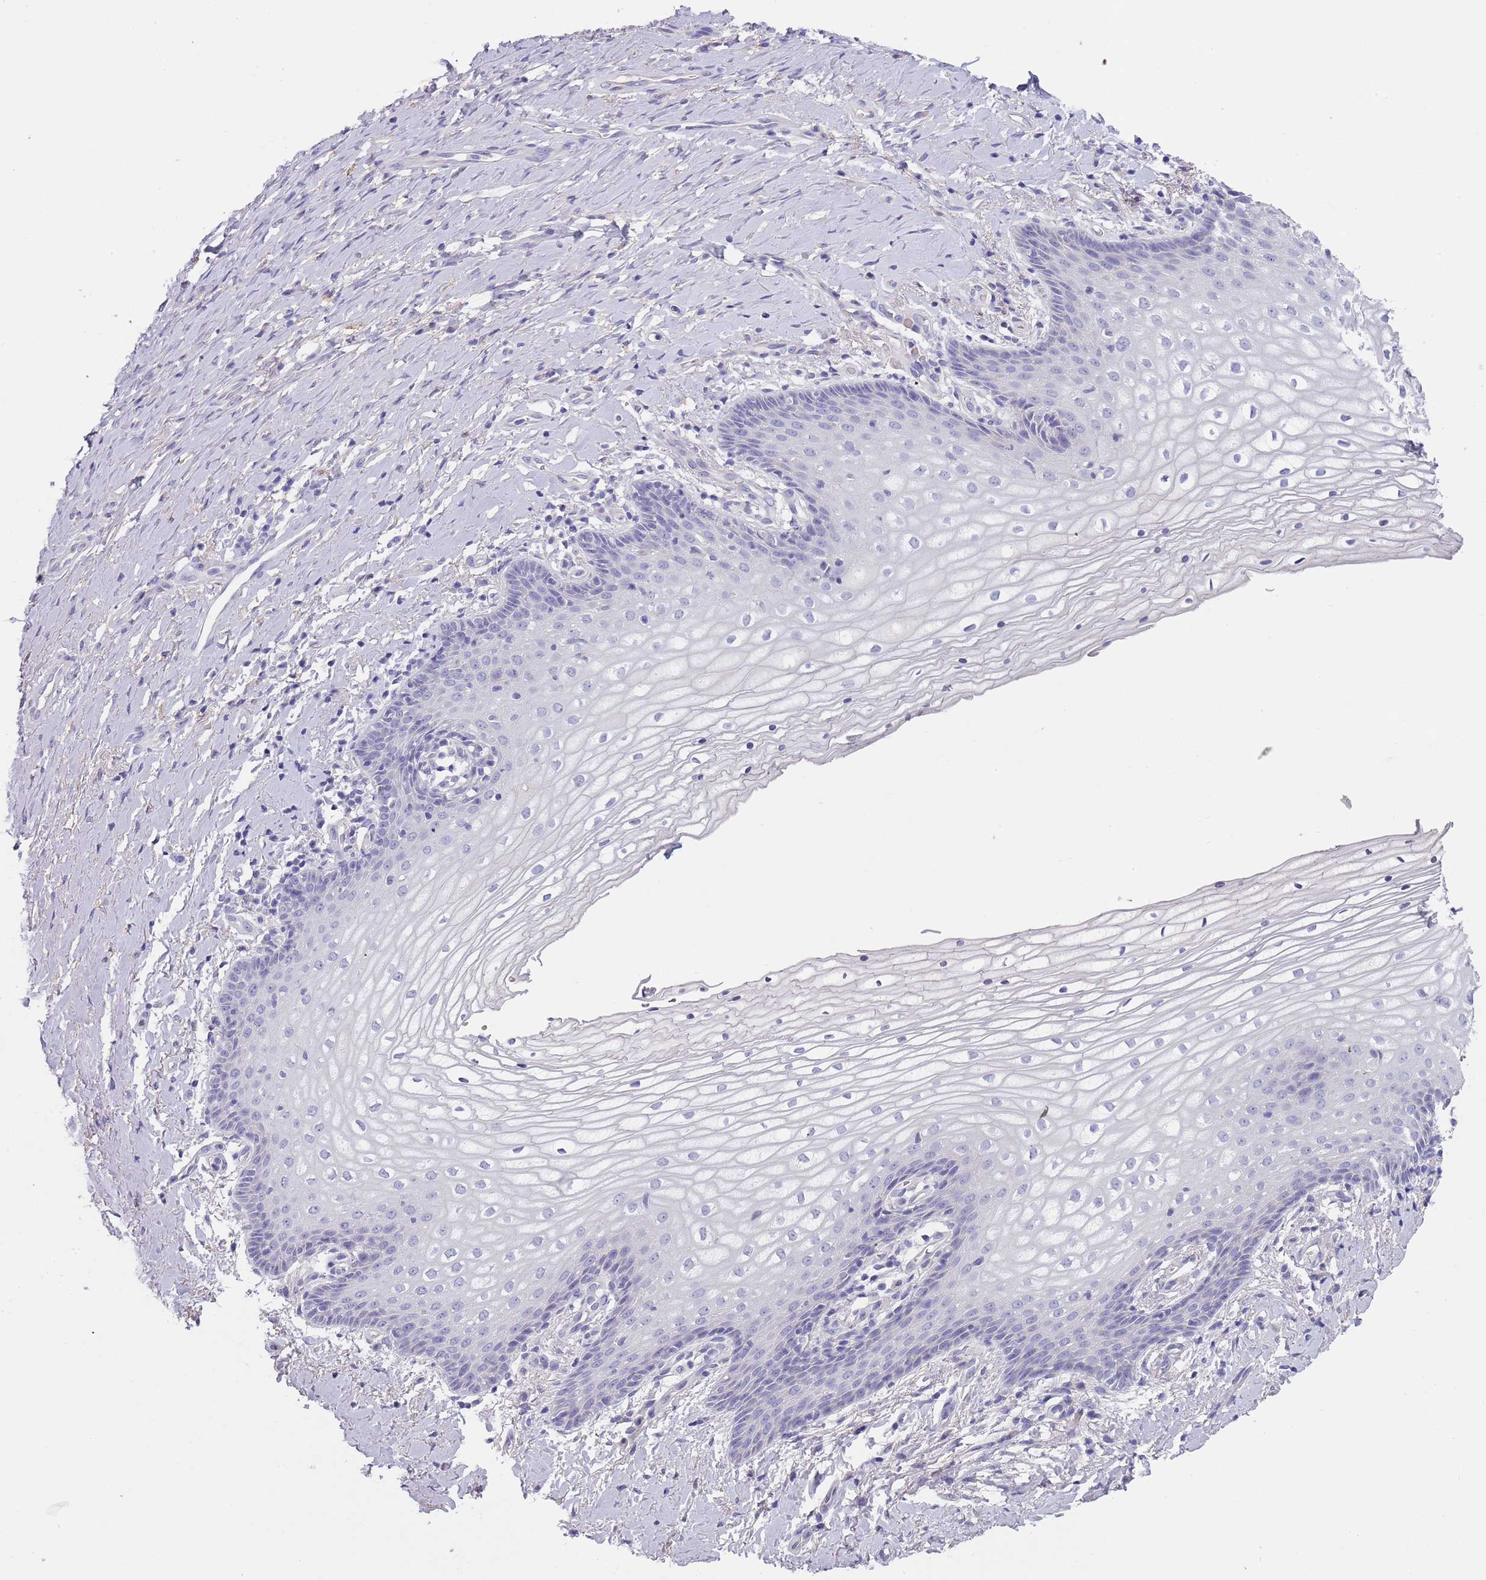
{"staining": {"intensity": "negative", "quantity": "none", "location": "none"}, "tissue": "vagina", "cell_type": "Squamous epithelial cells", "image_type": "normal", "snomed": [{"axis": "morphology", "description": "Normal tissue, NOS"}, {"axis": "topography", "description": "Vagina"}], "caption": "DAB immunohistochemical staining of unremarkable vagina exhibits no significant staining in squamous epithelial cells. (DAB immunohistochemistry (IHC) with hematoxylin counter stain).", "gene": "MAN1C1", "patient": {"sex": "female", "age": 60}}